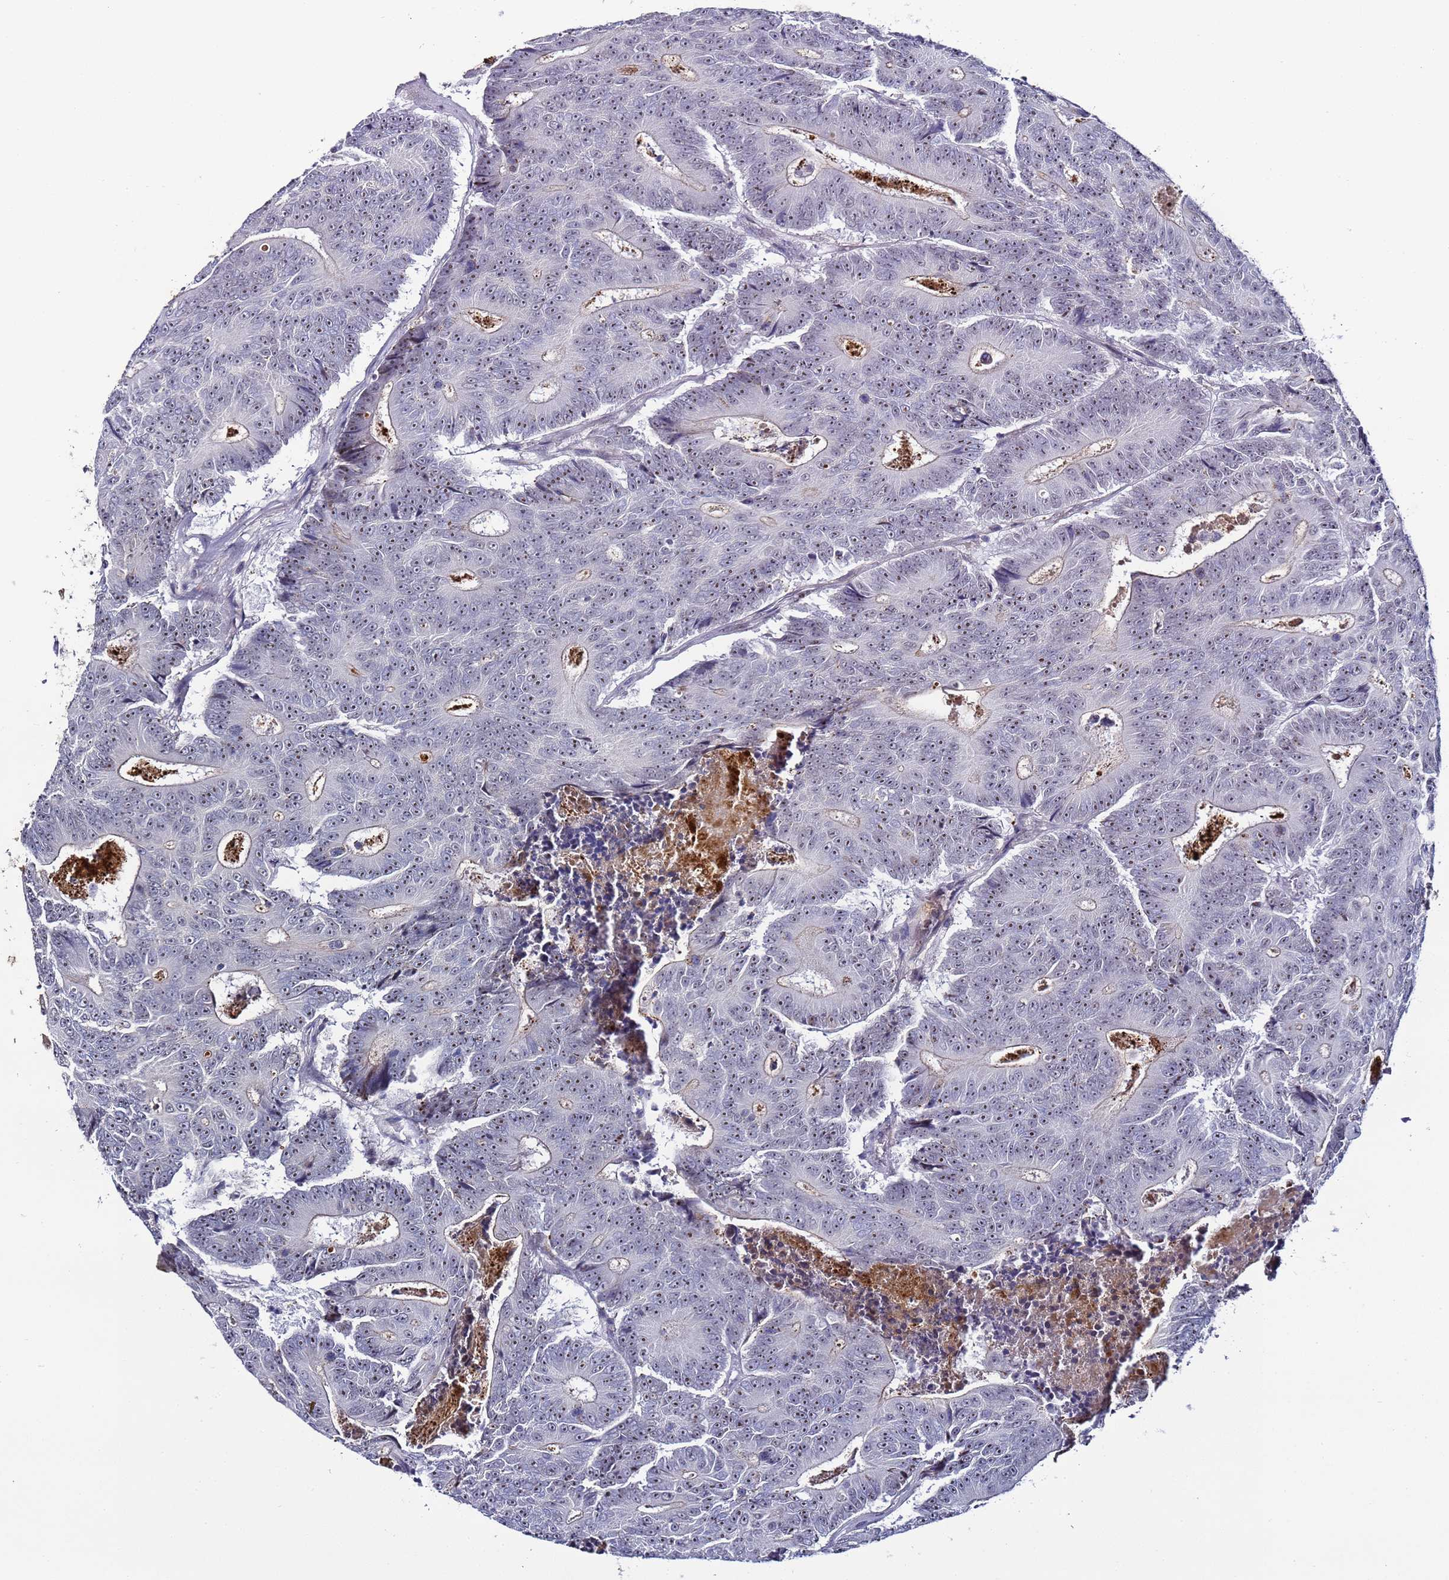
{"staining": {"intensity": "moderate", "quantity": "<25%", "location": "nuclear"}, "tissue": "colorectal cancer", "cell_type": "Tumor cells", "image_type": "cancer", "snomed": [{"axis": "morphology", "description": "Adenocarcinoma, NOS"}, {"axis": "topography", "description": "Colon"}], "caption": "Brown immunohistochemical staining in colorectal adenocarcinoma reveals moderate nuclear positivity in about <25% of tumor cells.", "gene": "PSMA7", "patient": {"sex": "male", "age": 83}}